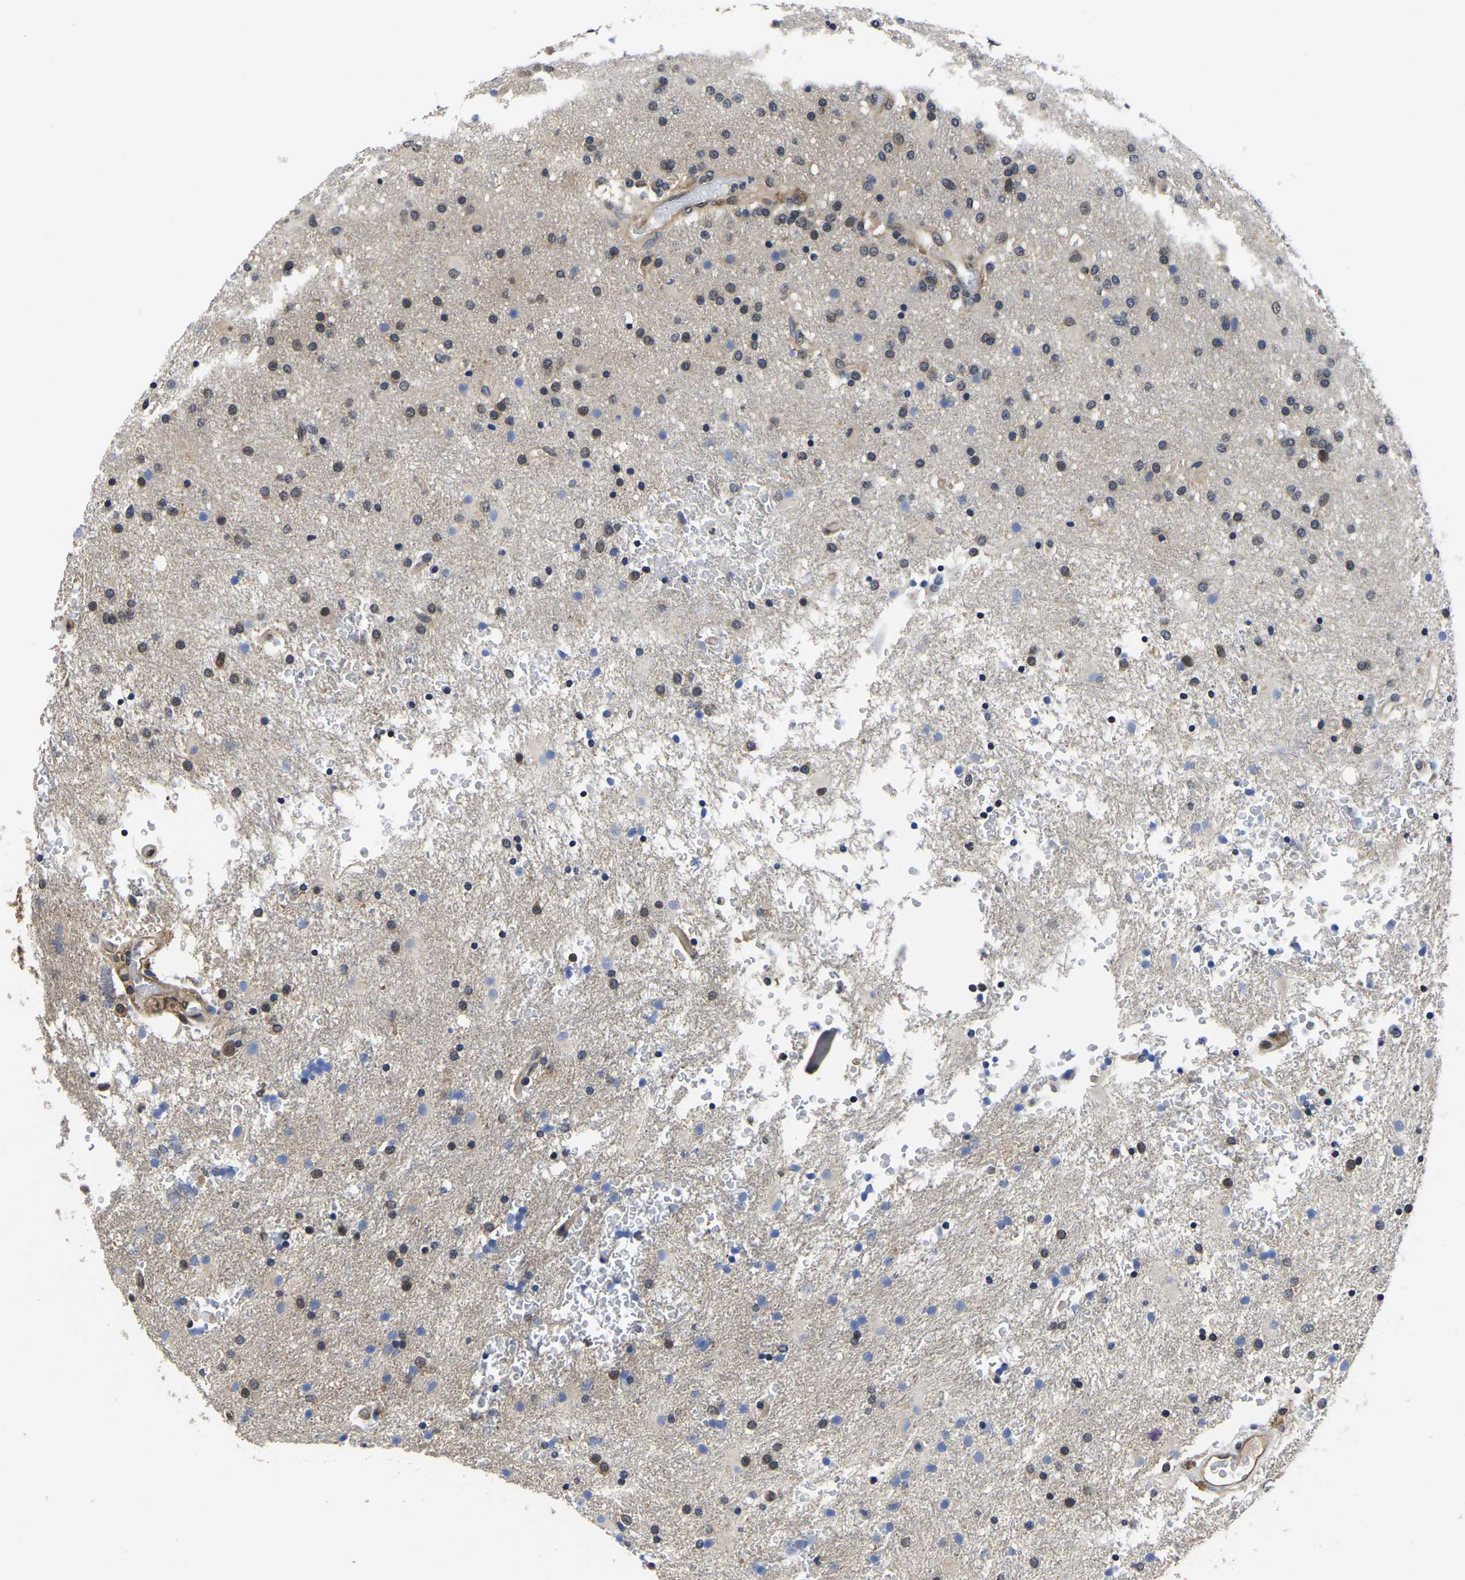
{"staining": {"intensity": "weak", "quantity": "<25%", "location": "cytoplasmic/membranous"}, "tissue": "glioma", "cell_type": "Tumor cells", "image_type": "cancer", "snomed": [{"axis": "morphology", "description": "Glioma, malignant, High grade"}, {"axis": "topography", "description": "Brain"}], "caption": "This histopathology image is of malignant glioma (high-grade) stained with immunohistochemistry to label a protein in brown with the nuclei are counter-stained blue. There is no staining in tumor cells. (DAB (3,3'-diaminobenzidine) immunohistochemistry with hematoxylin counter stain).", "gene": "MCOLN2", "patient": {"sex": "male", "age": 72}}